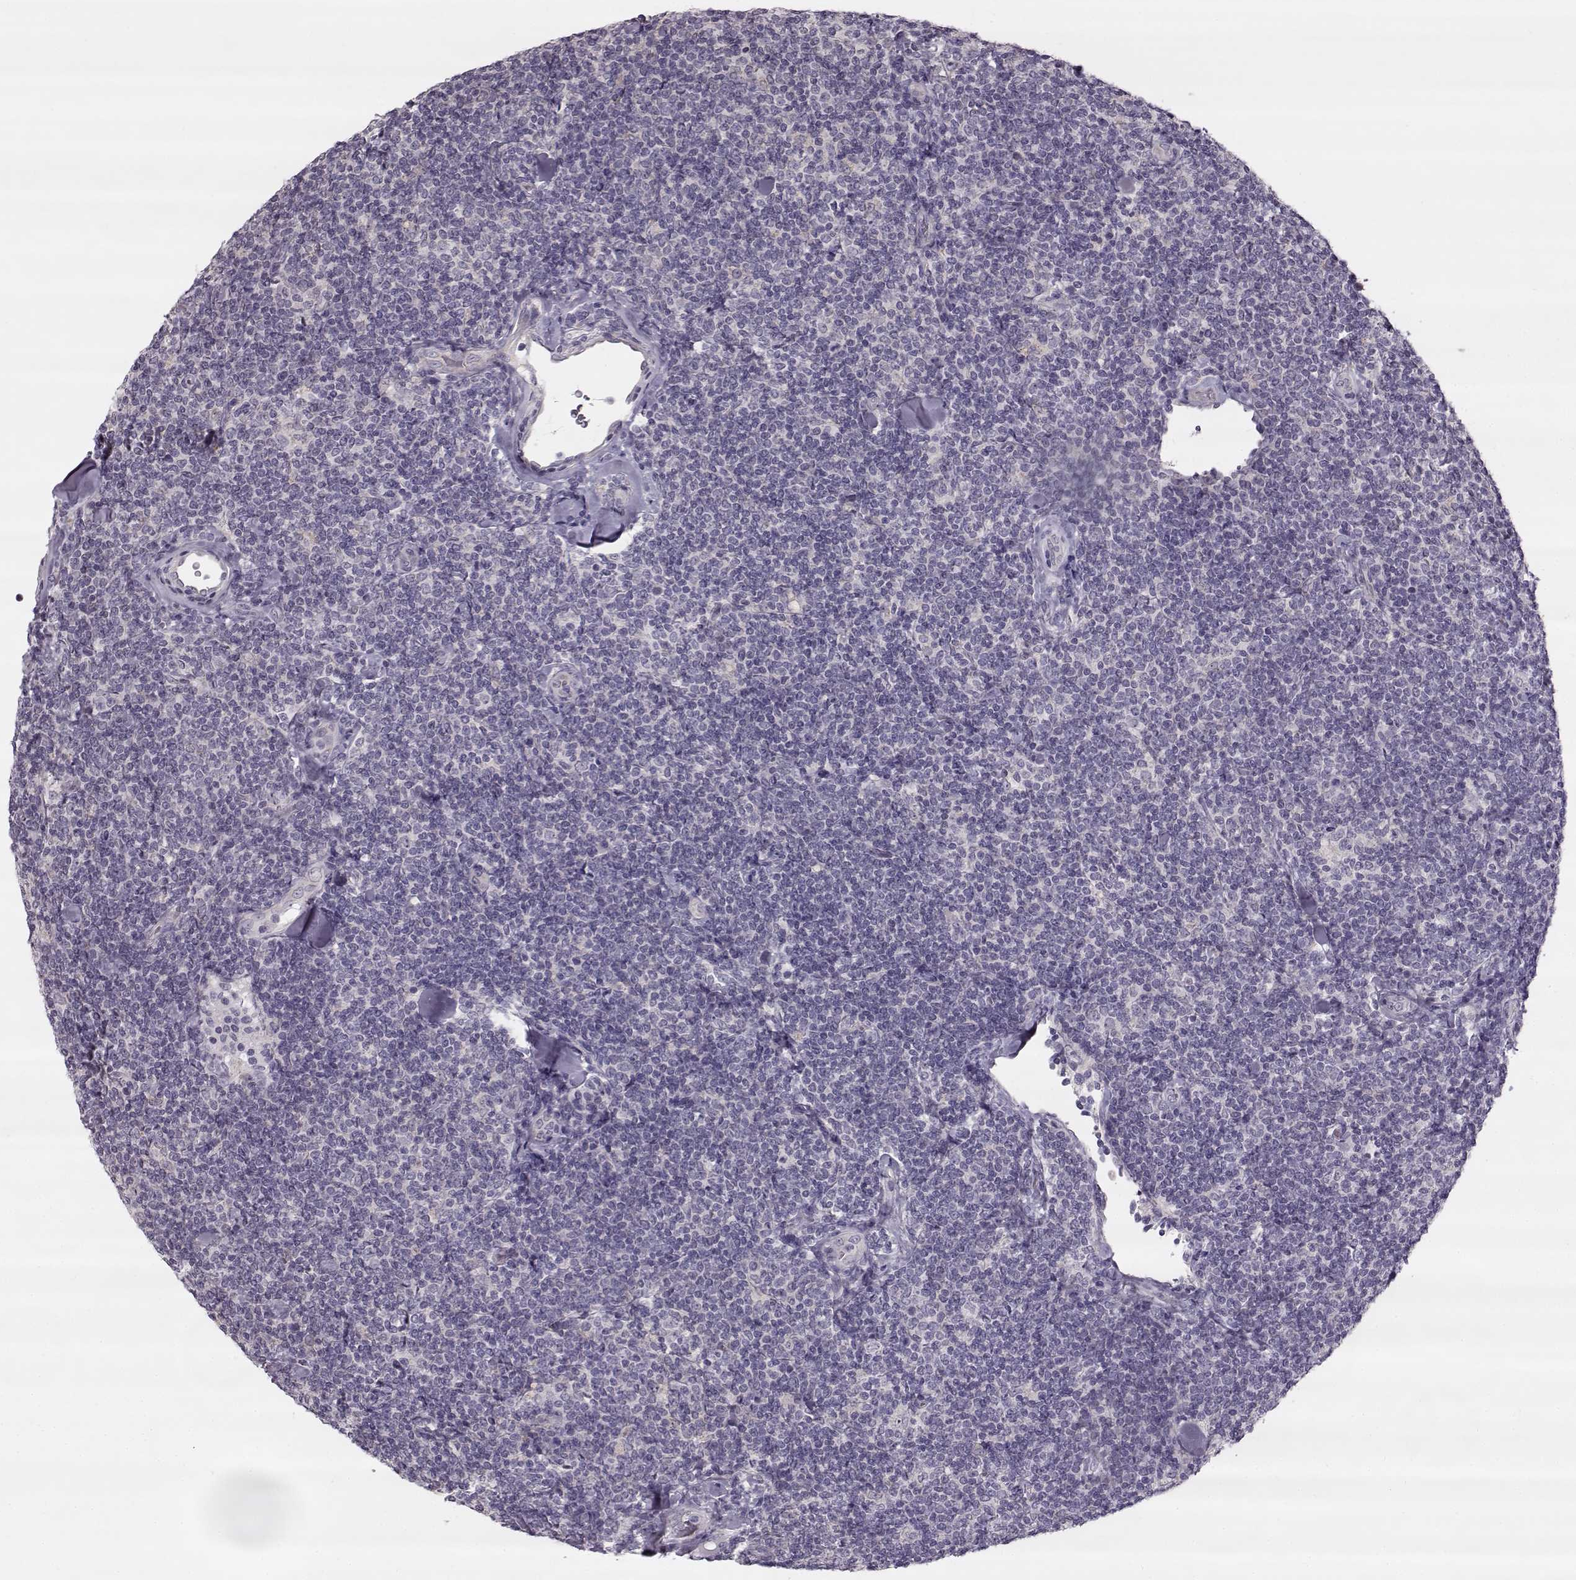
{"staining": {"intensity": "negative", "quantity": "none", "location": "none"}, "tissue": "lymphoma", "cell_type": "Tumor cells", "image_type": "cancer", "snomed": [{"axis": "morphology", "description": "Malignant lymphoma, non-Hodgkin's type, Low grade"}, {"axis": "topography", "description": "Lymph node"}], "caption": "The immunohistochemistry photomicrograph has no significant expression in tumor cells of malignant lymphoma, non-Hodgkin's type (low-grade) tissue.", "gene": "MAP6D1", "patient": {"sex": "female", "age": 56}}